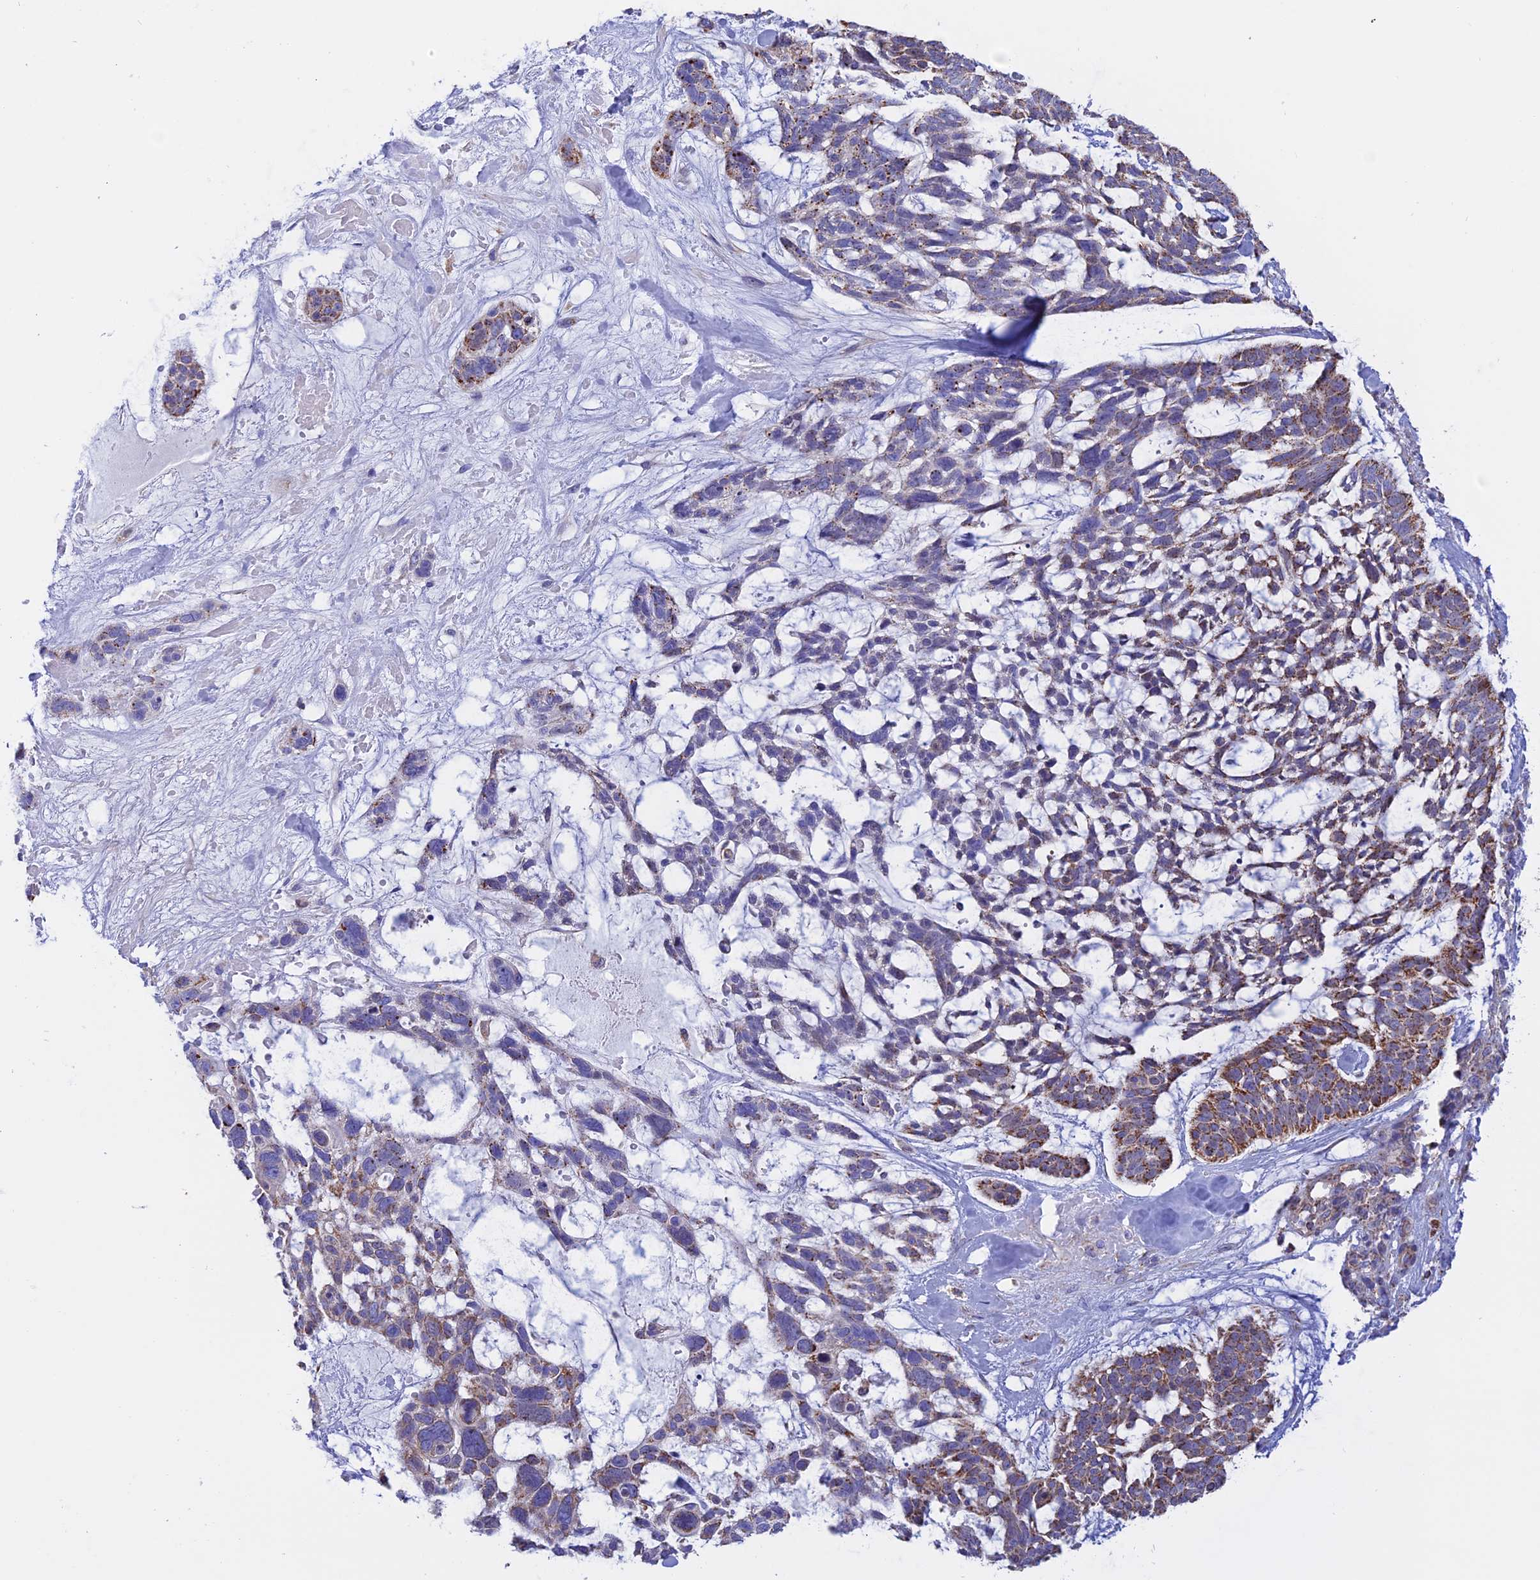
{"staining": {"intensity": "moderate", "quantity": "25%-75%", "location": "cytoplasmic/membranous"}, "tissue": "skin cancer", "cell_type": "Tumor cells", "image_type": "cancer", "snomed": [{"axis": "morphology", "description": "Basal cell carcinoma"}, {"axis": "topography", "description": "Skin"}], "caption": "Moderate cytoplasmic/membranous positivity for a protein is seen in approximately 25%-75% of tumor cells of skin basal cell carcinoma using immunohistochemistry (IHC).", "gene": "GCDH", "patient": {"sex": "male", "age": 88}}